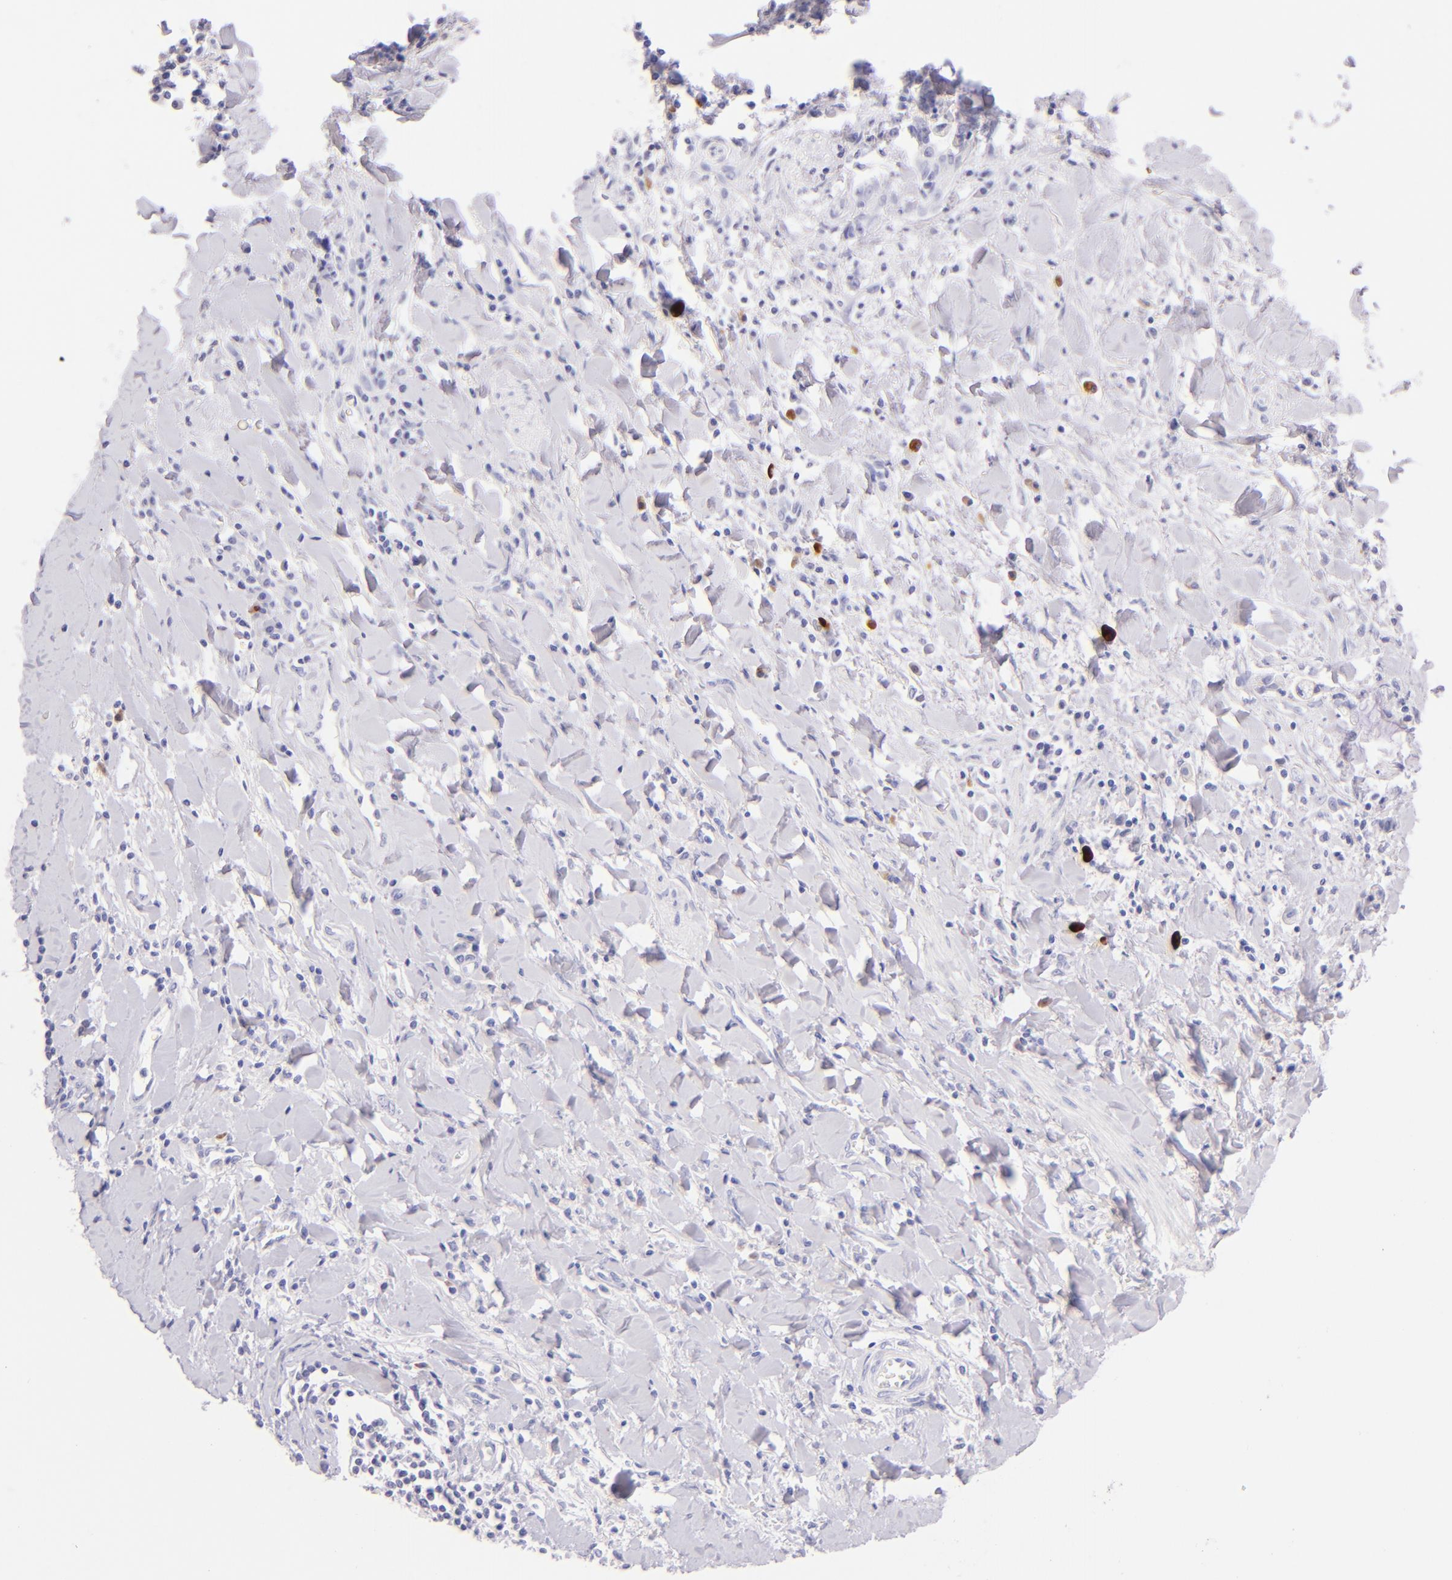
{"staining": {"intensity": "negative", "quantity": "none", "location": "none"}, "tissue": "liver cancer", "cell_type": "Tumor cells", "image_type": "cancer", "snomed": [{"axis": "morphology", "description": "Cholangiocarcinoma"}, {"axis": "topography", "description": "Liver"}], "caption": "Immunohistochemistry (IHC) image of human liver cancer stained for a protein (brown), which demonstrates no expression in tumor cells. (Brightfield microscopy of DAB (3,3'-diaminobenzidine) immunohistochemistry at high magnification).", "gene": "SDC1", "patient": {"sex": "male", "age": 57}}